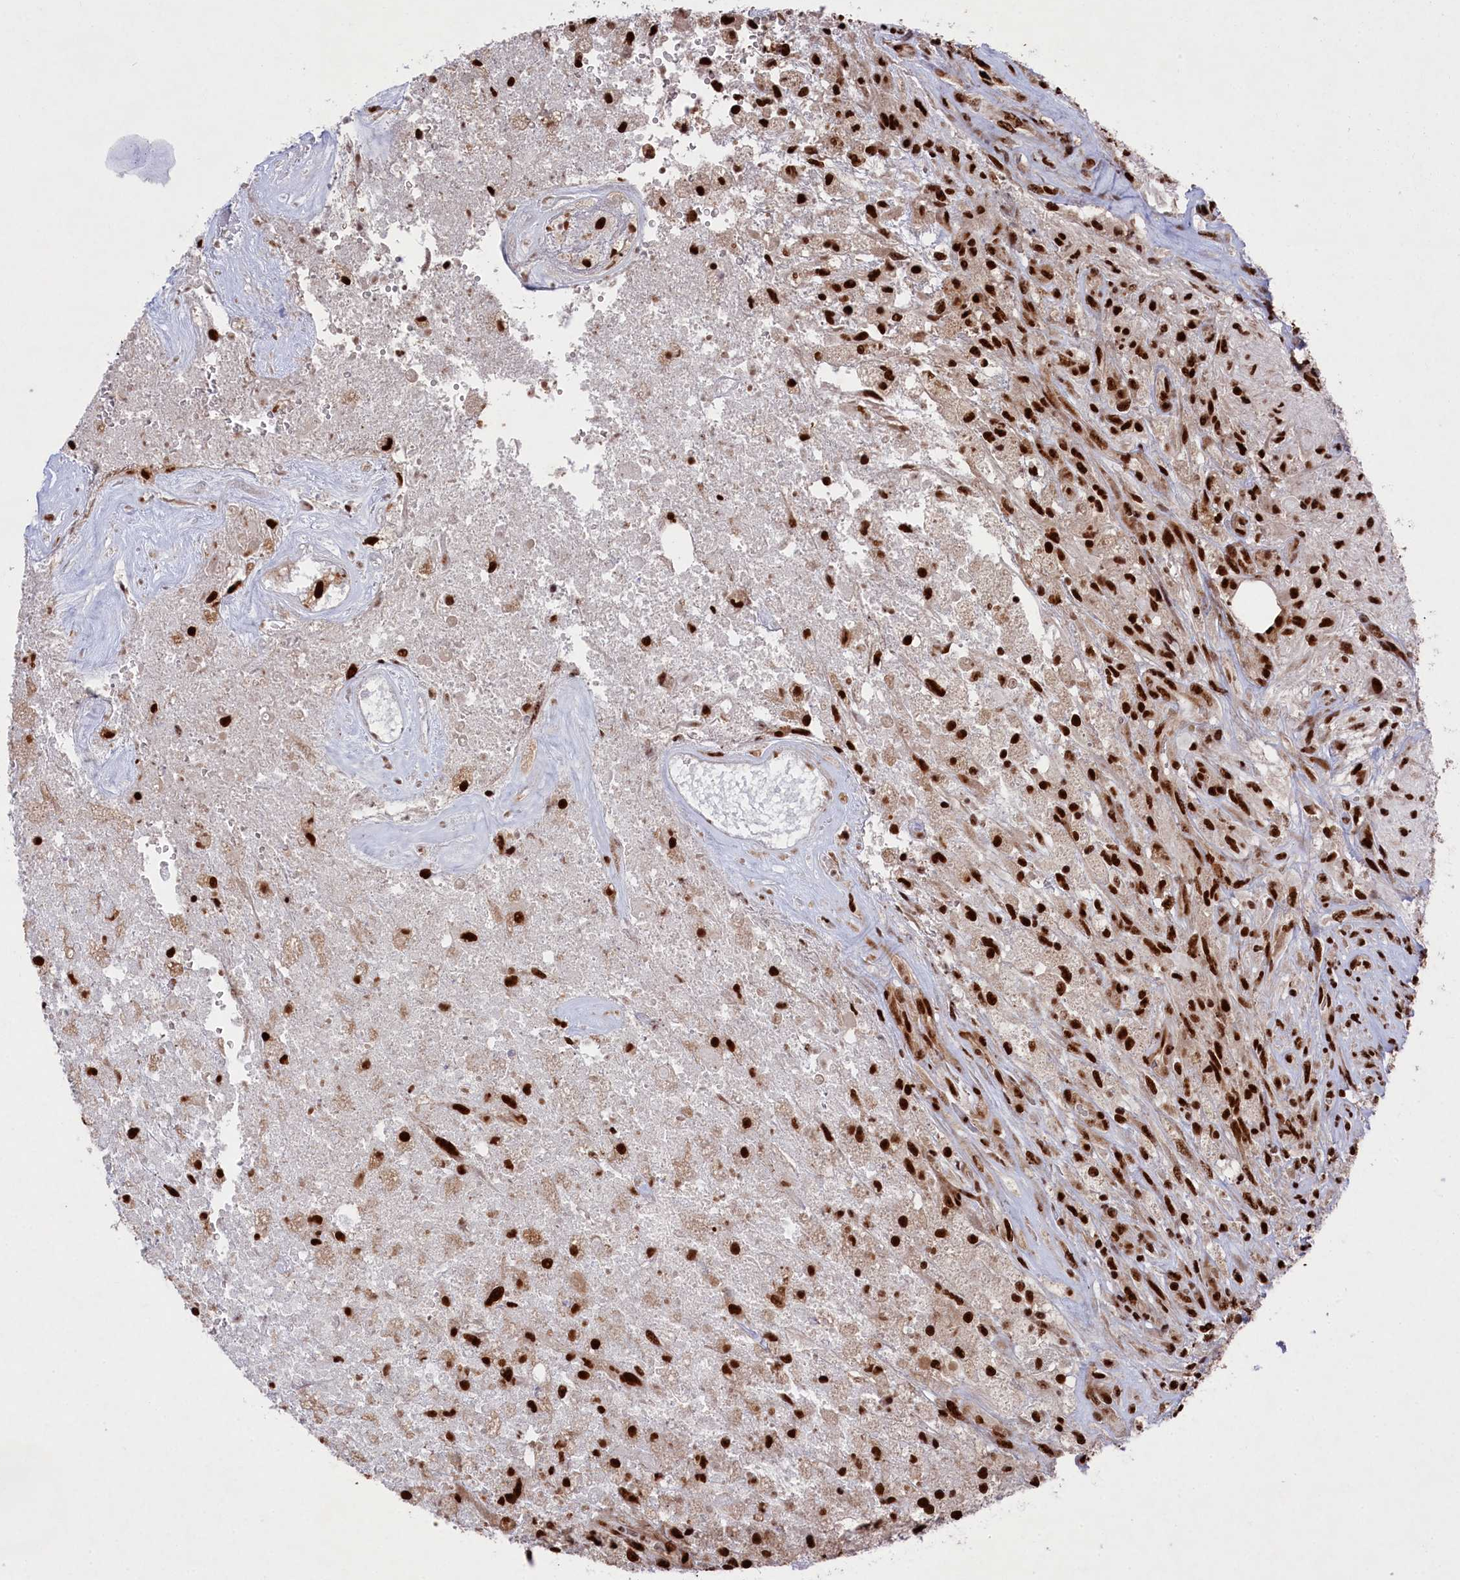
{"staining": {"intensity": "strong", "quantity": ">75%", "location": "nuclear"}, "tissue": "glioma", "cell_type": "Tumor cells", "image_type": "cancer", "snomed": [{"axis": "morphology", "description": "Glioma, malignant, High grade"}, {"axis": "topography", "description": "Brain"}], "caption": "High-grade glioma (malignant) stained with a brown dye reveals strong nuclear positive staining in approximately >75% of tumor cells.", "gene": "PRPF31", "patient": {"sex": "male", "age": 56}}